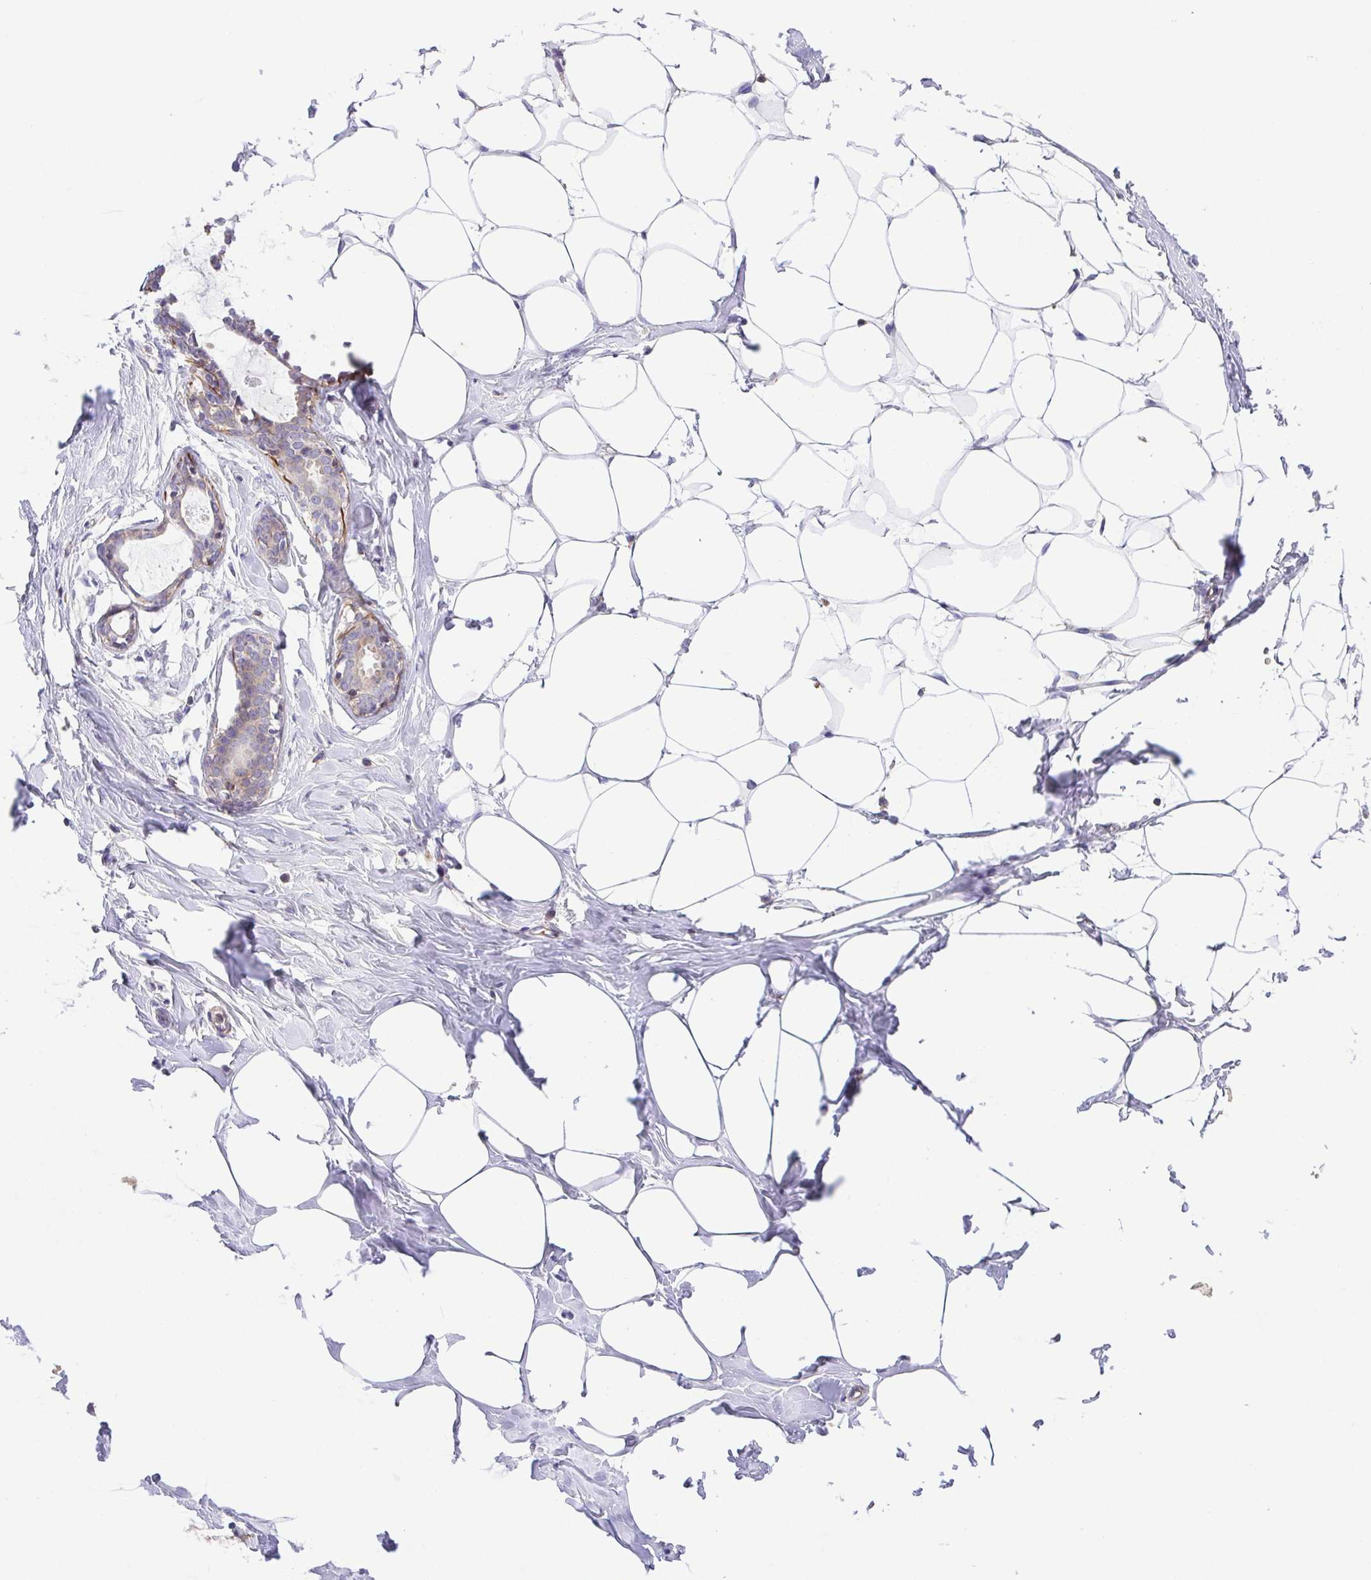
{"staining": {"intensity": "negative", "quantity": "none", "location": "none"}, "tissue": "breast", "cell_type": "Adipocytes", "image_type": "normal", "snomed": [{"axis": "morphology", "description": "Normal tissue, NOS"}, {"axis": "topography", "description": "Breast"}], "caption": "Immunohistochemical staining of normal breast displays no significant positivity in adipocytes.", "gene": "IDE", "patient": {"sex": "female", "age": 27}}